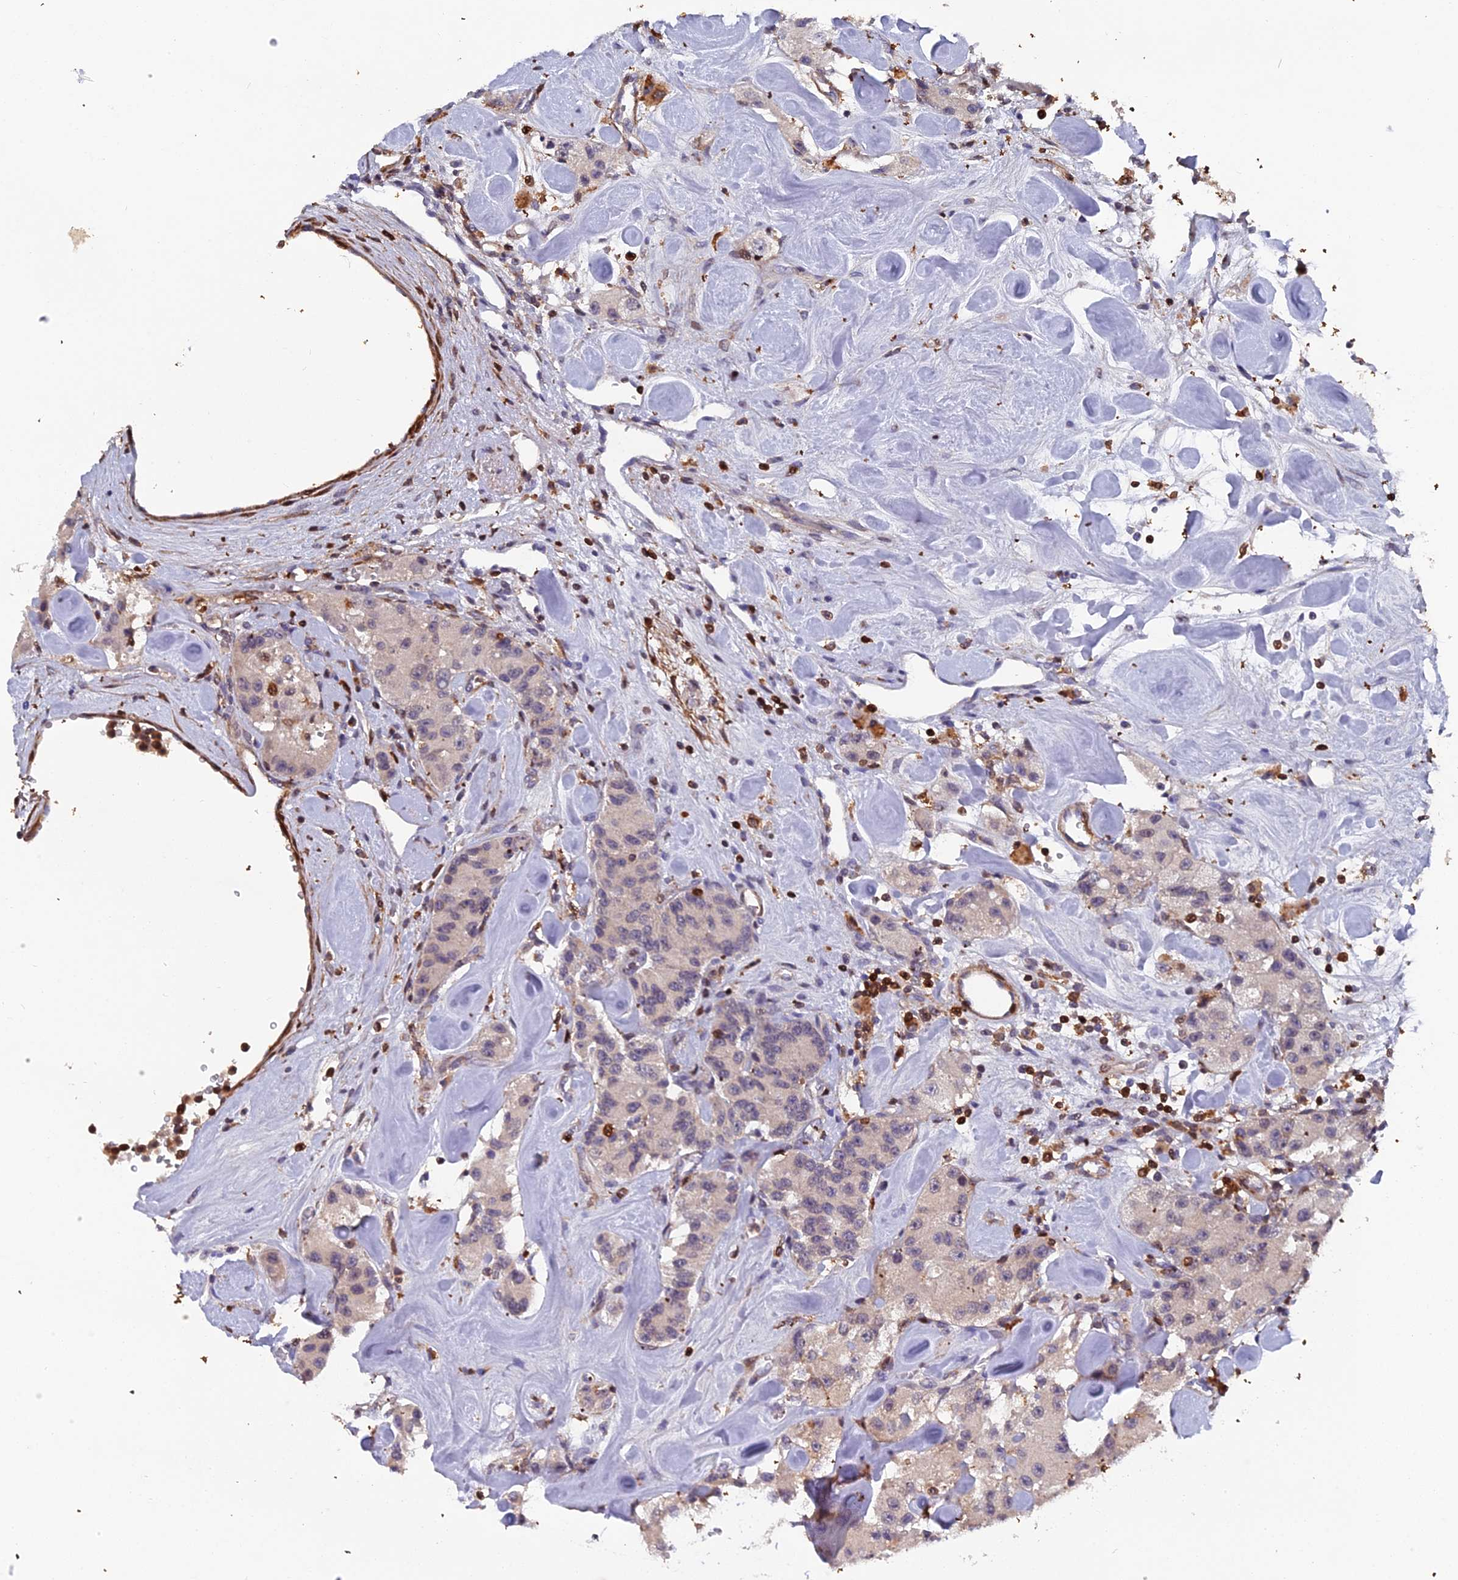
{"staining": {"intensity": "negative", "quantity": "none", "location": "none"}, "tissue": "carcinoid", "cell_type": "Tumor cells", "image_type": "cancer", "snomed": [{"axis": "morphology", "description": "Carcinoid, malignant, NOS"}, {"axis": "topography", "description": "Pancreas"}], "caption": "The photomicrograph demonstrates no significant expression in tumor cells of carcinoid. (Brightfield microscopy of DAB immunohistochemistry (IHC) at high magnification).", "gene": "GALK2", "patient": {"sex": "male", "age": 41}}